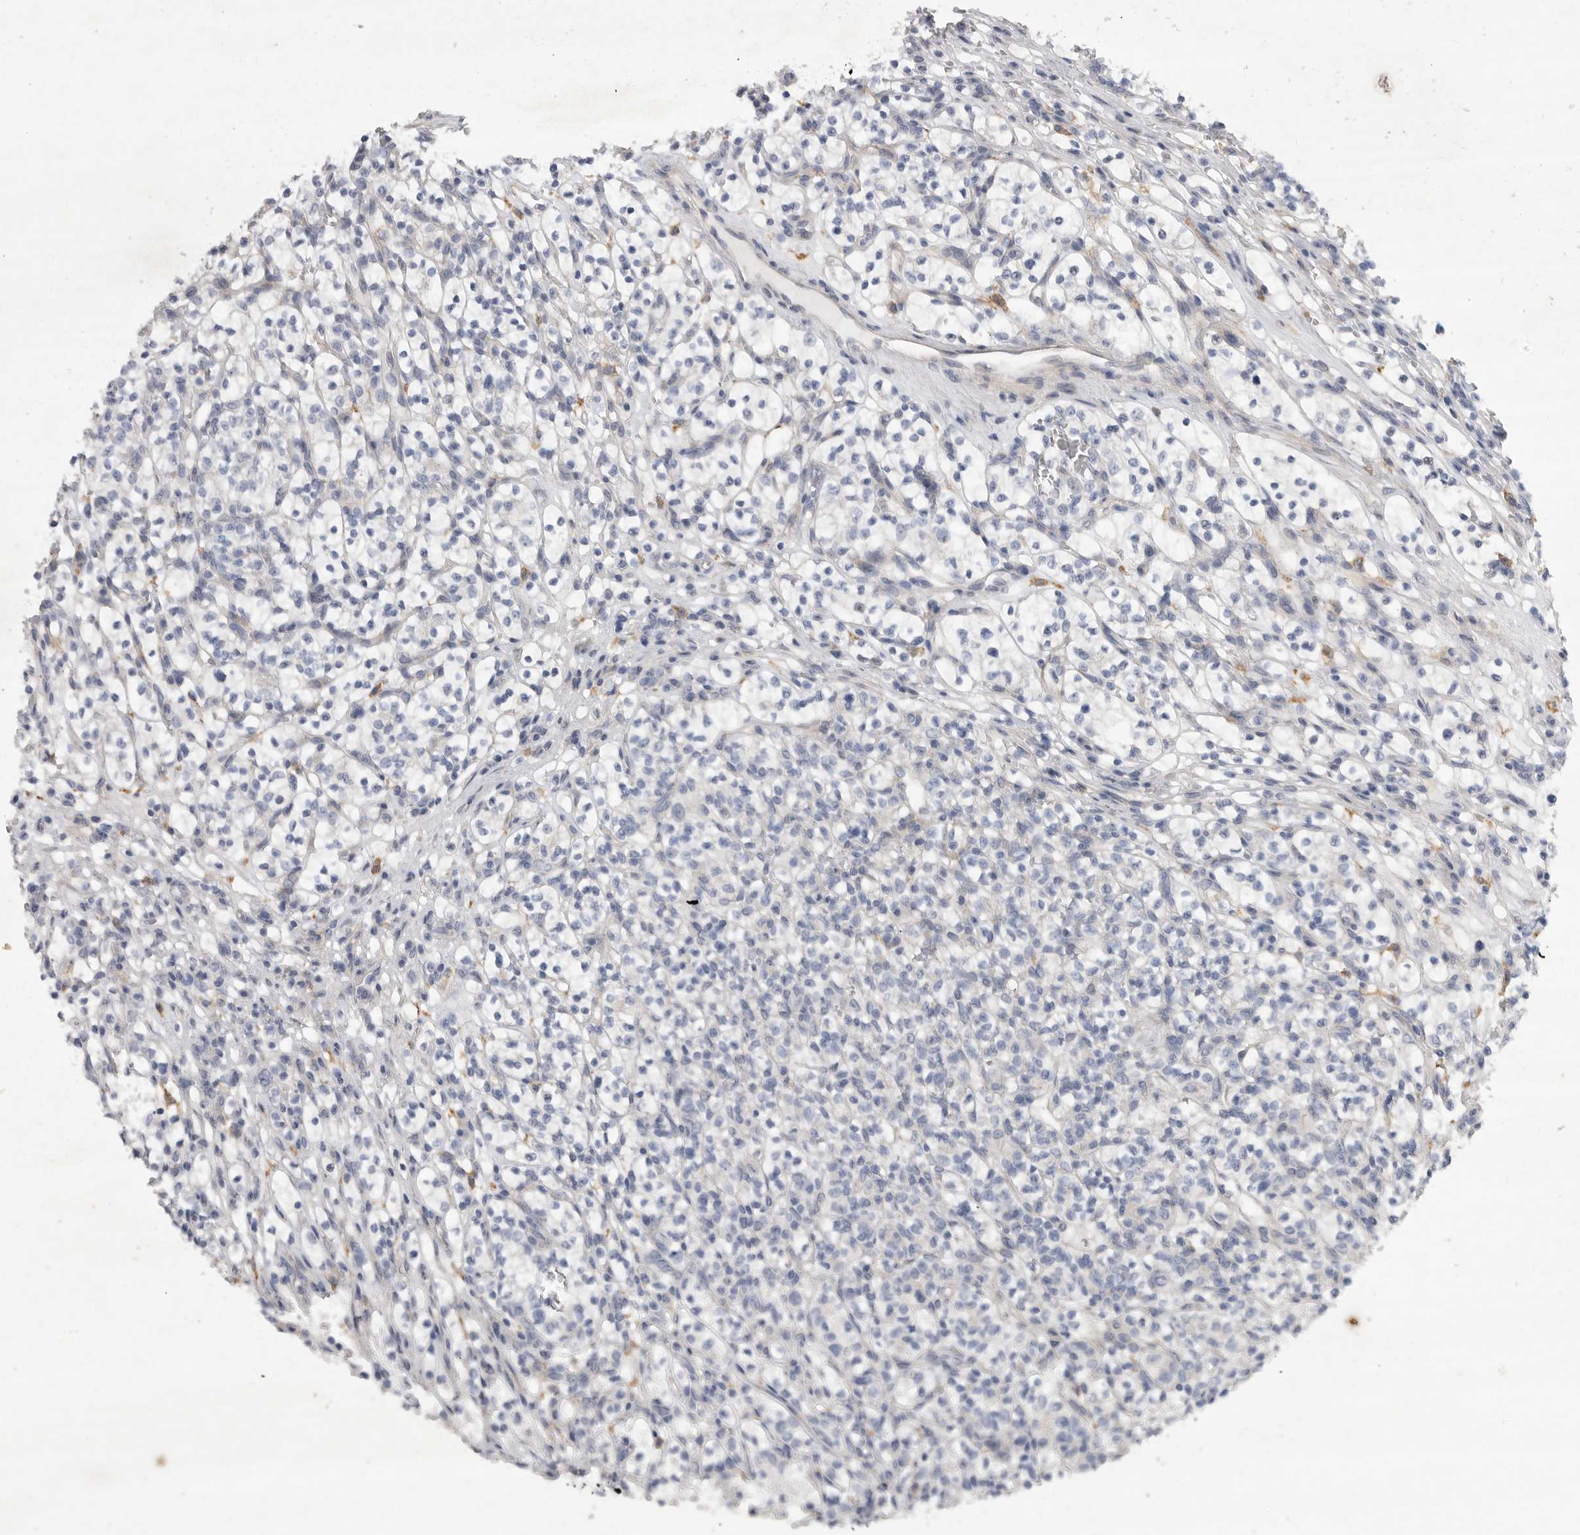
{"staining": {"intensity": "negative", "quantity": "none", "location": "none"}, "tissue": "renal cancer", "cell_type": "Tumor cells", "image_type": "cancer", "snomed": [{"axis": "morphology", "description": "Adenocarcinoma, NOS"}, {"axis": "topography", "description": "Kidney"}], "caption": "Protein analysis of adenocarcinoma (renal) reveals no significant staining in tumor cells.", "gene": "EDEM3", "patient": {"sex": "female", "age": 57}}